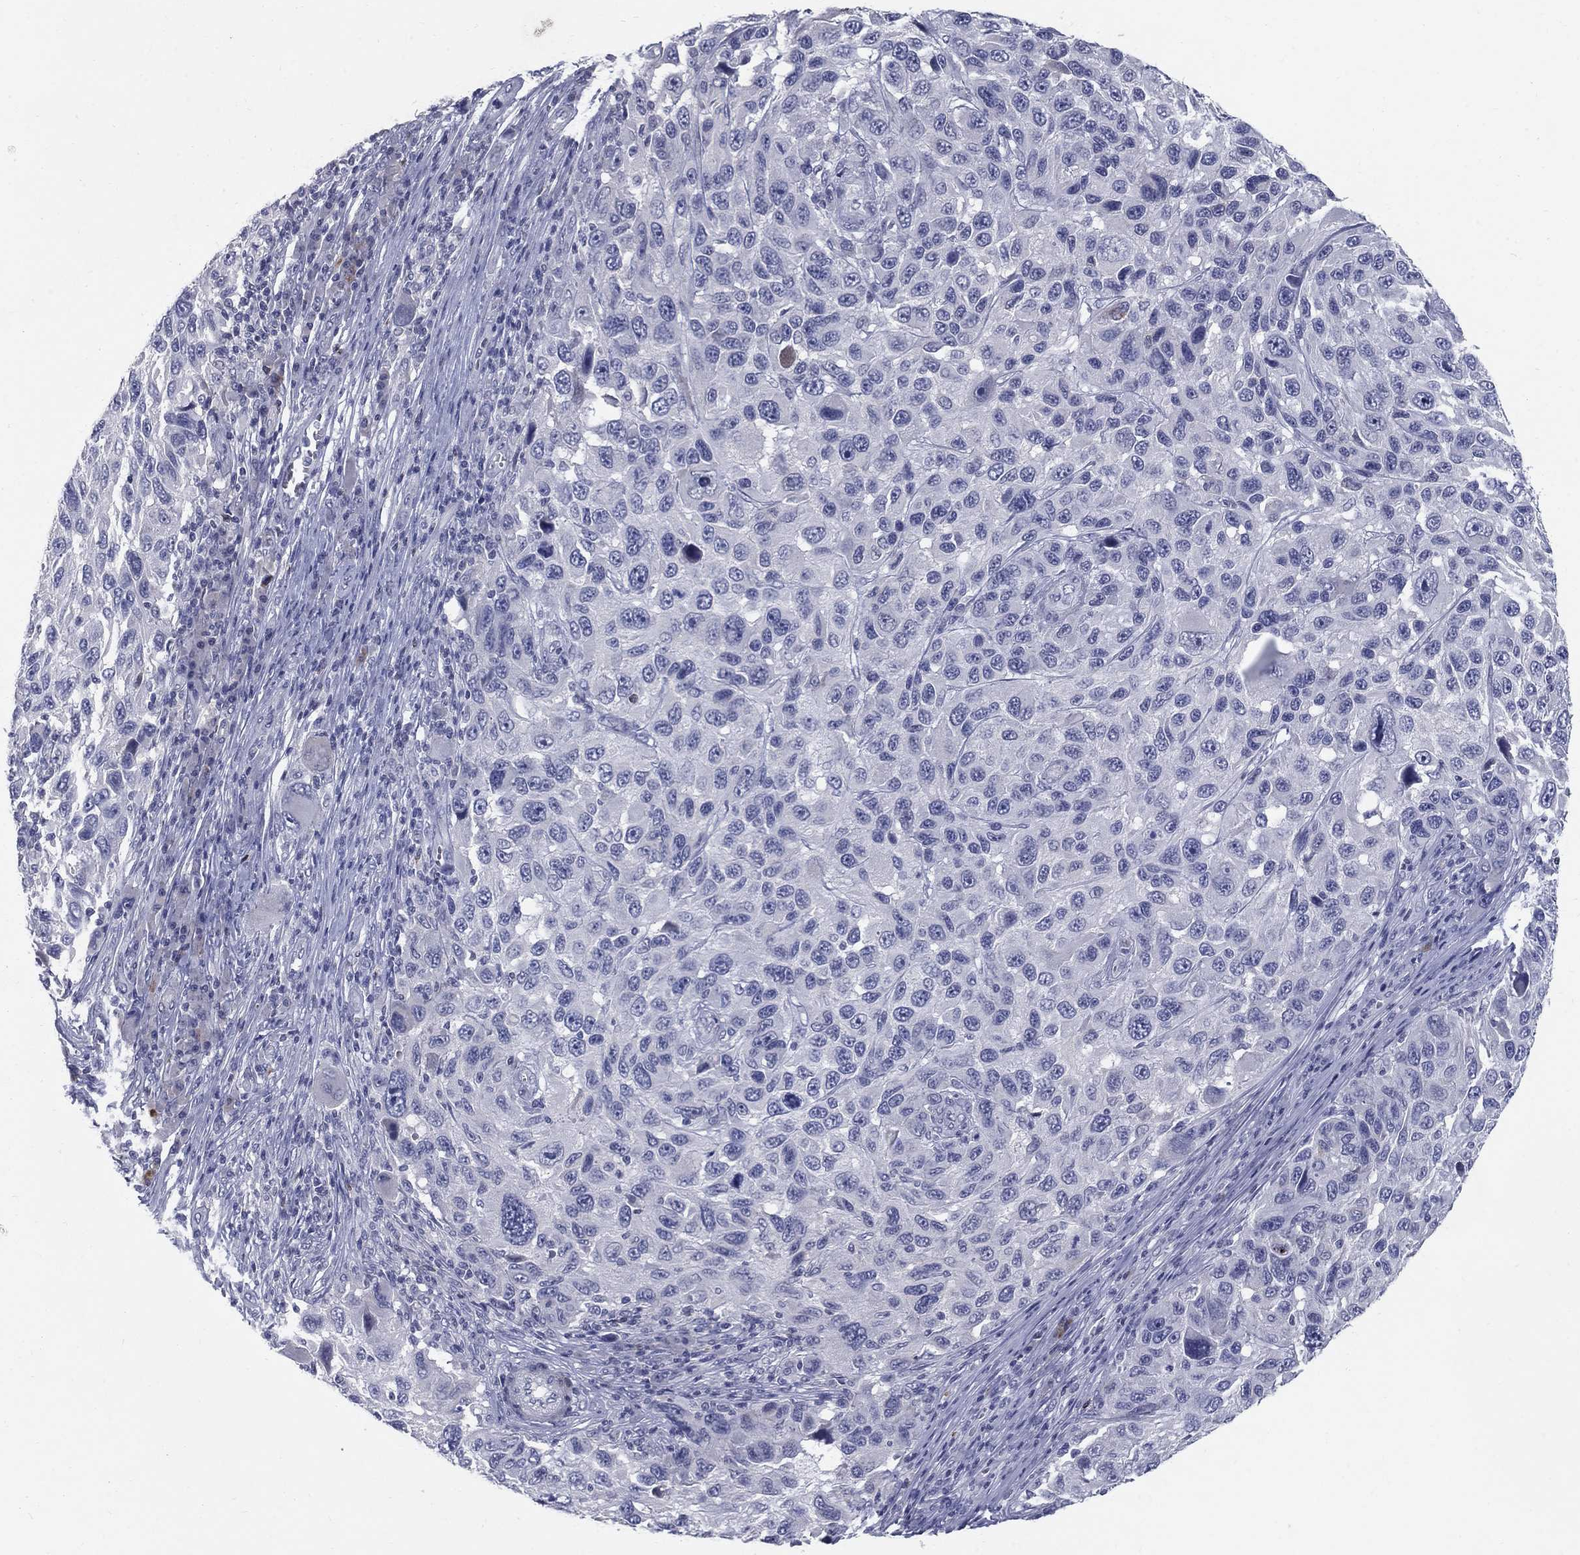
{"staining": {"intensity": "negative", "quantity": "none", "location": "none"}, "tissue": "melanoma", "cell_type": "Tumor cells", "image_type": "cancer", "snomed": [{"axis": "morphology", "description": "Malignant melanoma, NOS"}, {"axis": "topography", "description": "Skin"}], "caption": "This is an immunohistochemistry (IHC) micrograph of melanoma. There is no positivity in tumor cells.", "gene": "NTRK2", "patient": {"sex": "male", "age": 53}}